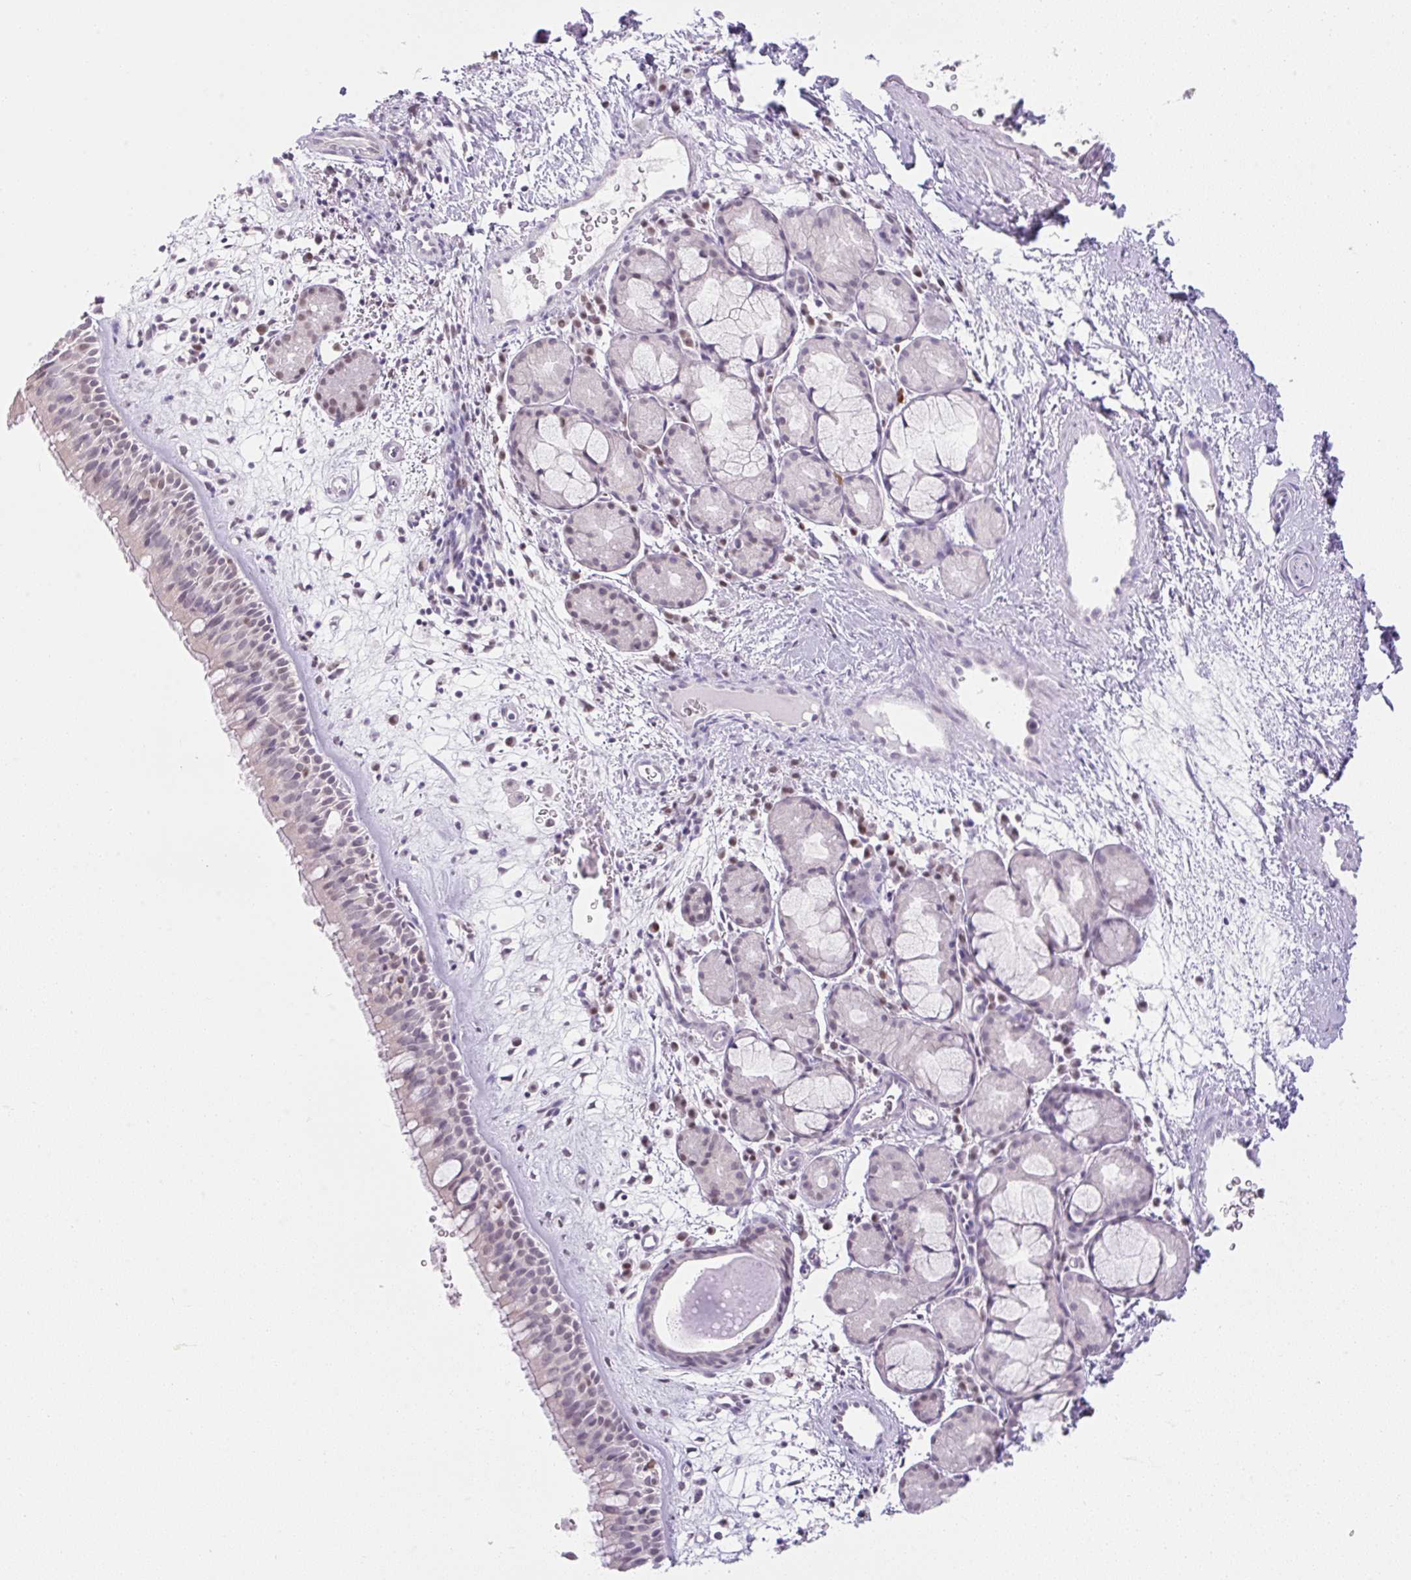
{"staining": {"intensity": "weak", "quantity": "<25%", "location": "nuclear"}, "tissue": "nasopharynx", "cell_type": "Respiratory epithelial cells", "image_type": "normal", "snomed": [{"axis": "morphology", "description": "Normal tissue, NOS"}, {"axis": "topography", "description": "Nasopharynx"}], "caption": "An immunohistochemistry micrograph of benign nasopharynx is shown. There is no staining in respiratory epithelial cells of nasopharynx.", "gene": "TLE3", "patient": {"sex": "male", "age": 65}}